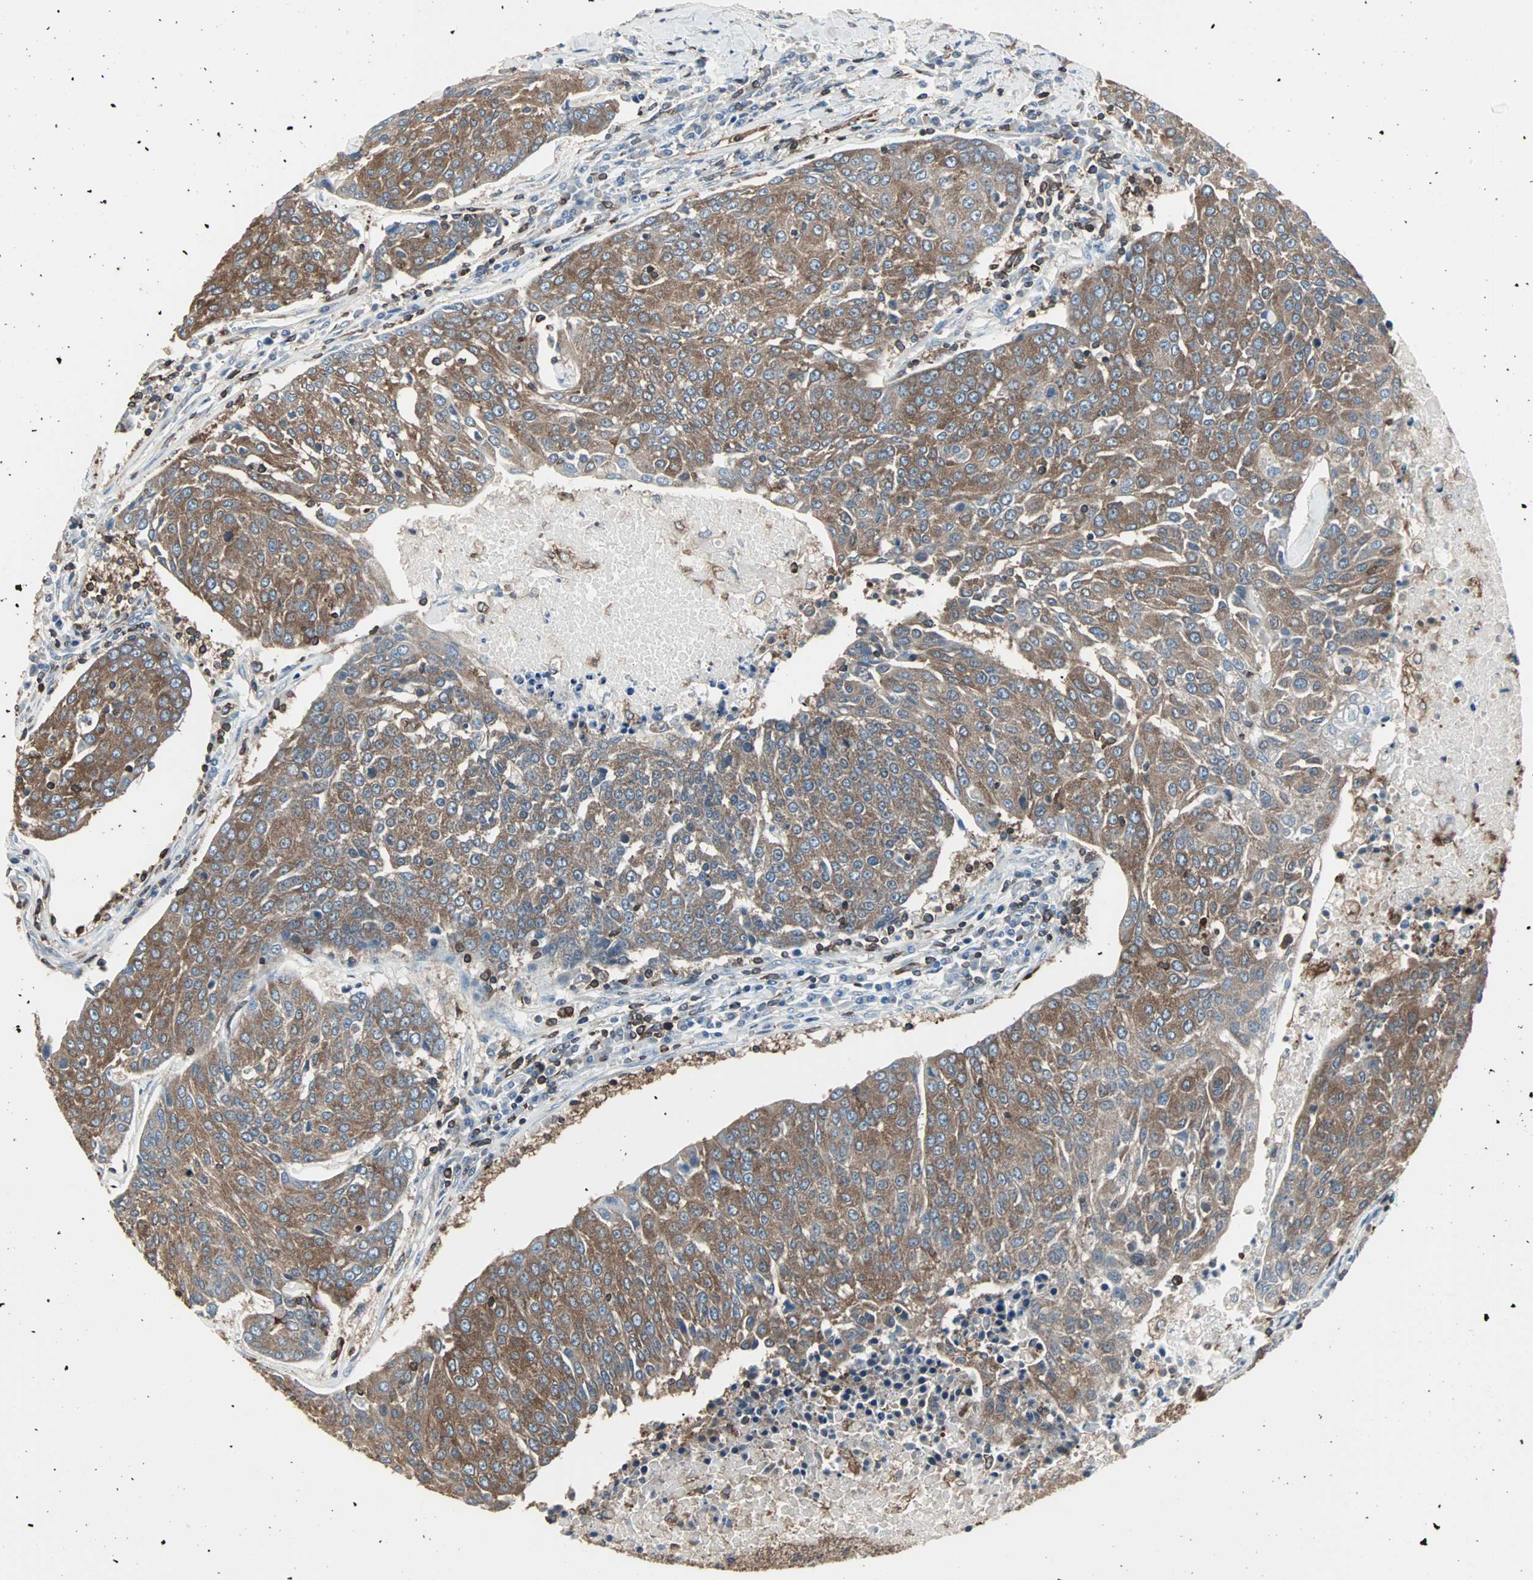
{"staining": {"intensity": "moderate", "quantity": ">75%", "location": "cytoplasmic/membranous"}, "tissue": "urothelial cancer", "cell_type": "Tumor cells", "image_type": "cancer", "snomed": [{"axis": "morphology", "description": "Urothelial carcinoma, High grade"}, {"axis": "topography", "description": "Urinary bladder"}], "caption": "Human high-grade urothelial carcinoma stained for a protein (brown) shows moderate cytoplasmic/membranous positive expression in approximately >75% of tumor cells.", "gene": "LRRFIP1", "patient": {"sex": "female", "age": 85}}